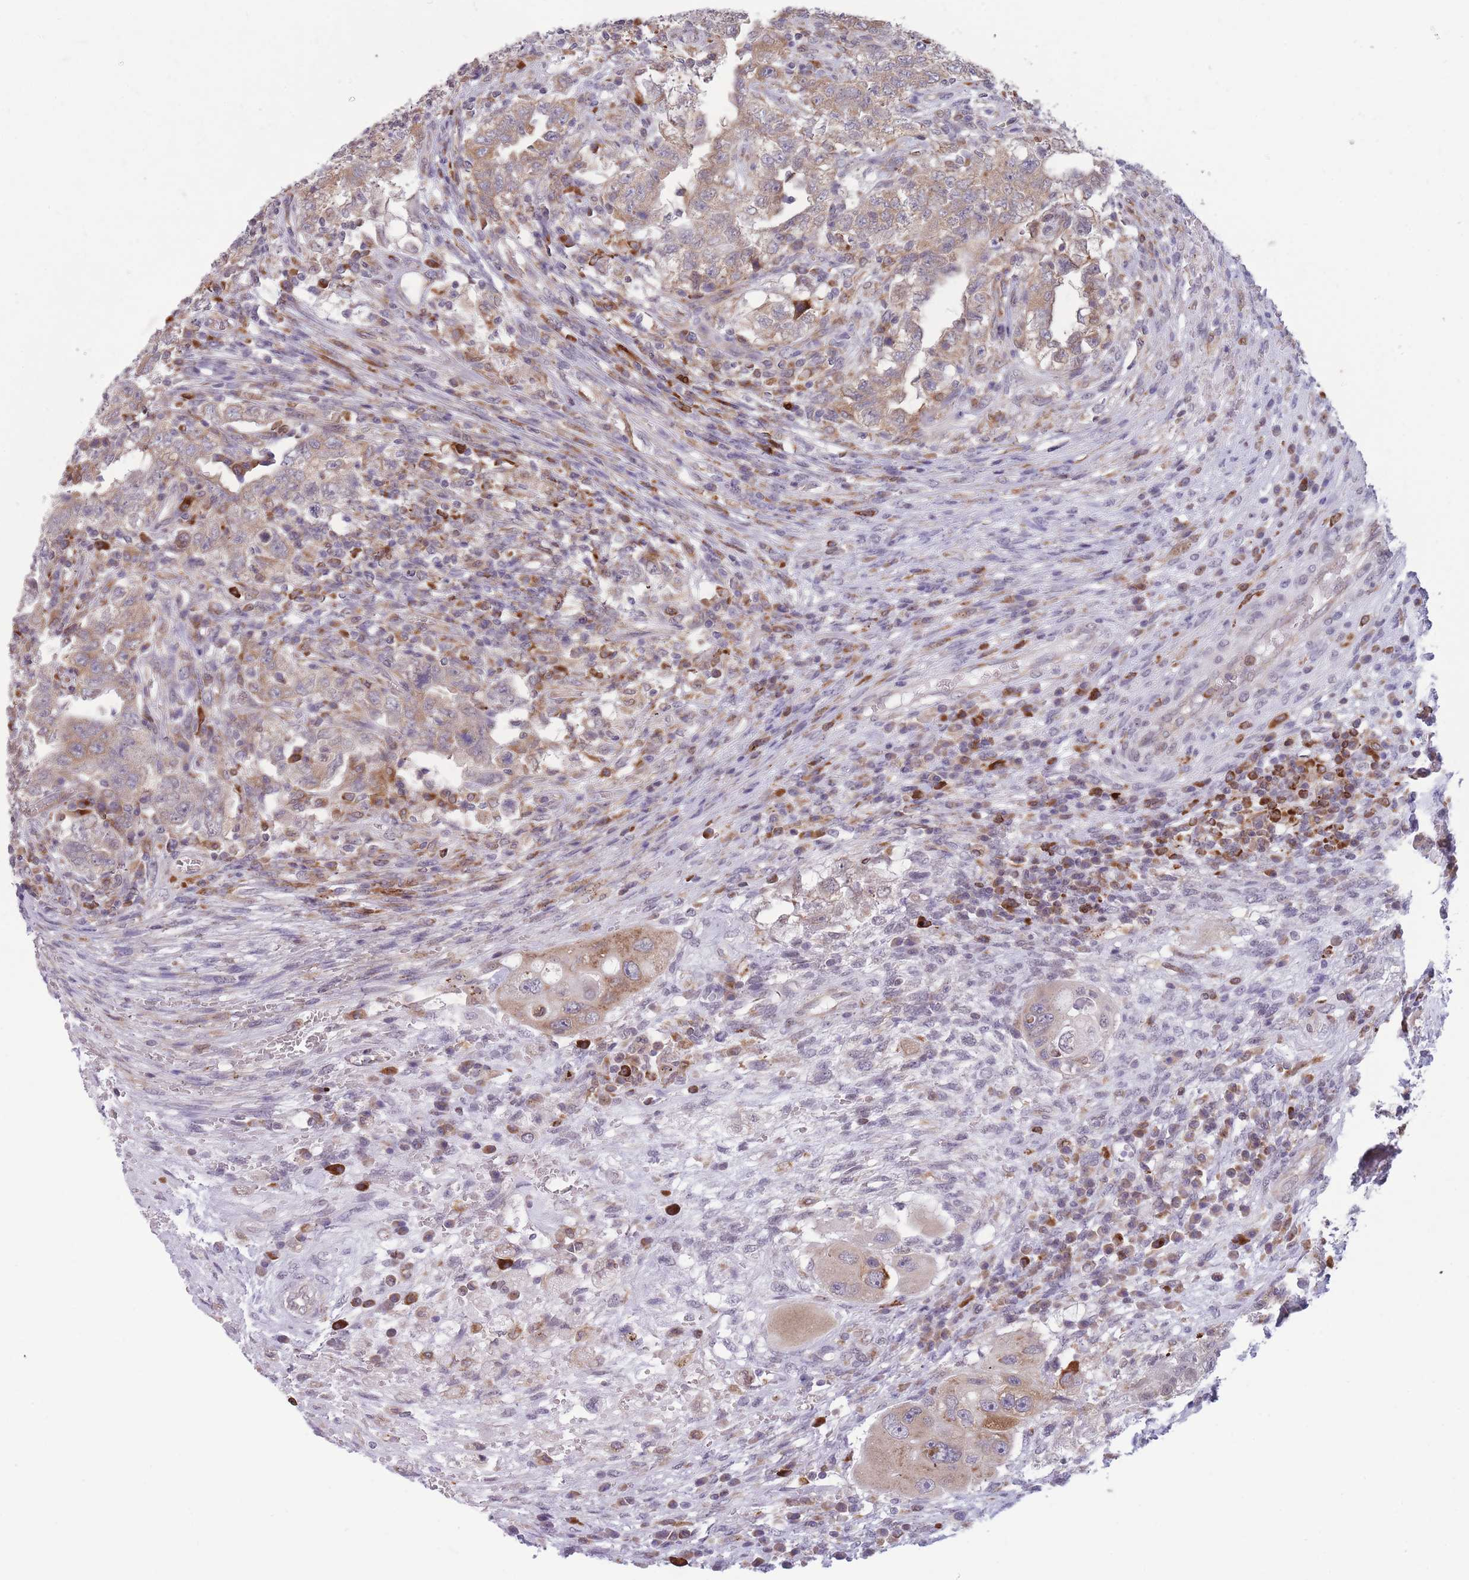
{"staining": {"intensity": "weak", "quantity": ">75%", "location": "cytoplasmic/membranous"}, "tissue": "testis cancer", "cell_type": "Tumor cells", "image_type": "cancer", "snomed": [{"axis": "morphology", "description": "Carcinoma, Embryonal, NOS"}, {"axis": "topography", "description": "Testis"}], "caption": "An immunohistochemistry (IHC) photomicrograph of neoplastic tissue is shown. Protein staining in brown labels weak cytoplasmic/membranous positivity in testis embryonal carcinoma within tumor cells.", "gene": "TMEM121", "patient": {"sex": "male", "age": 26}}